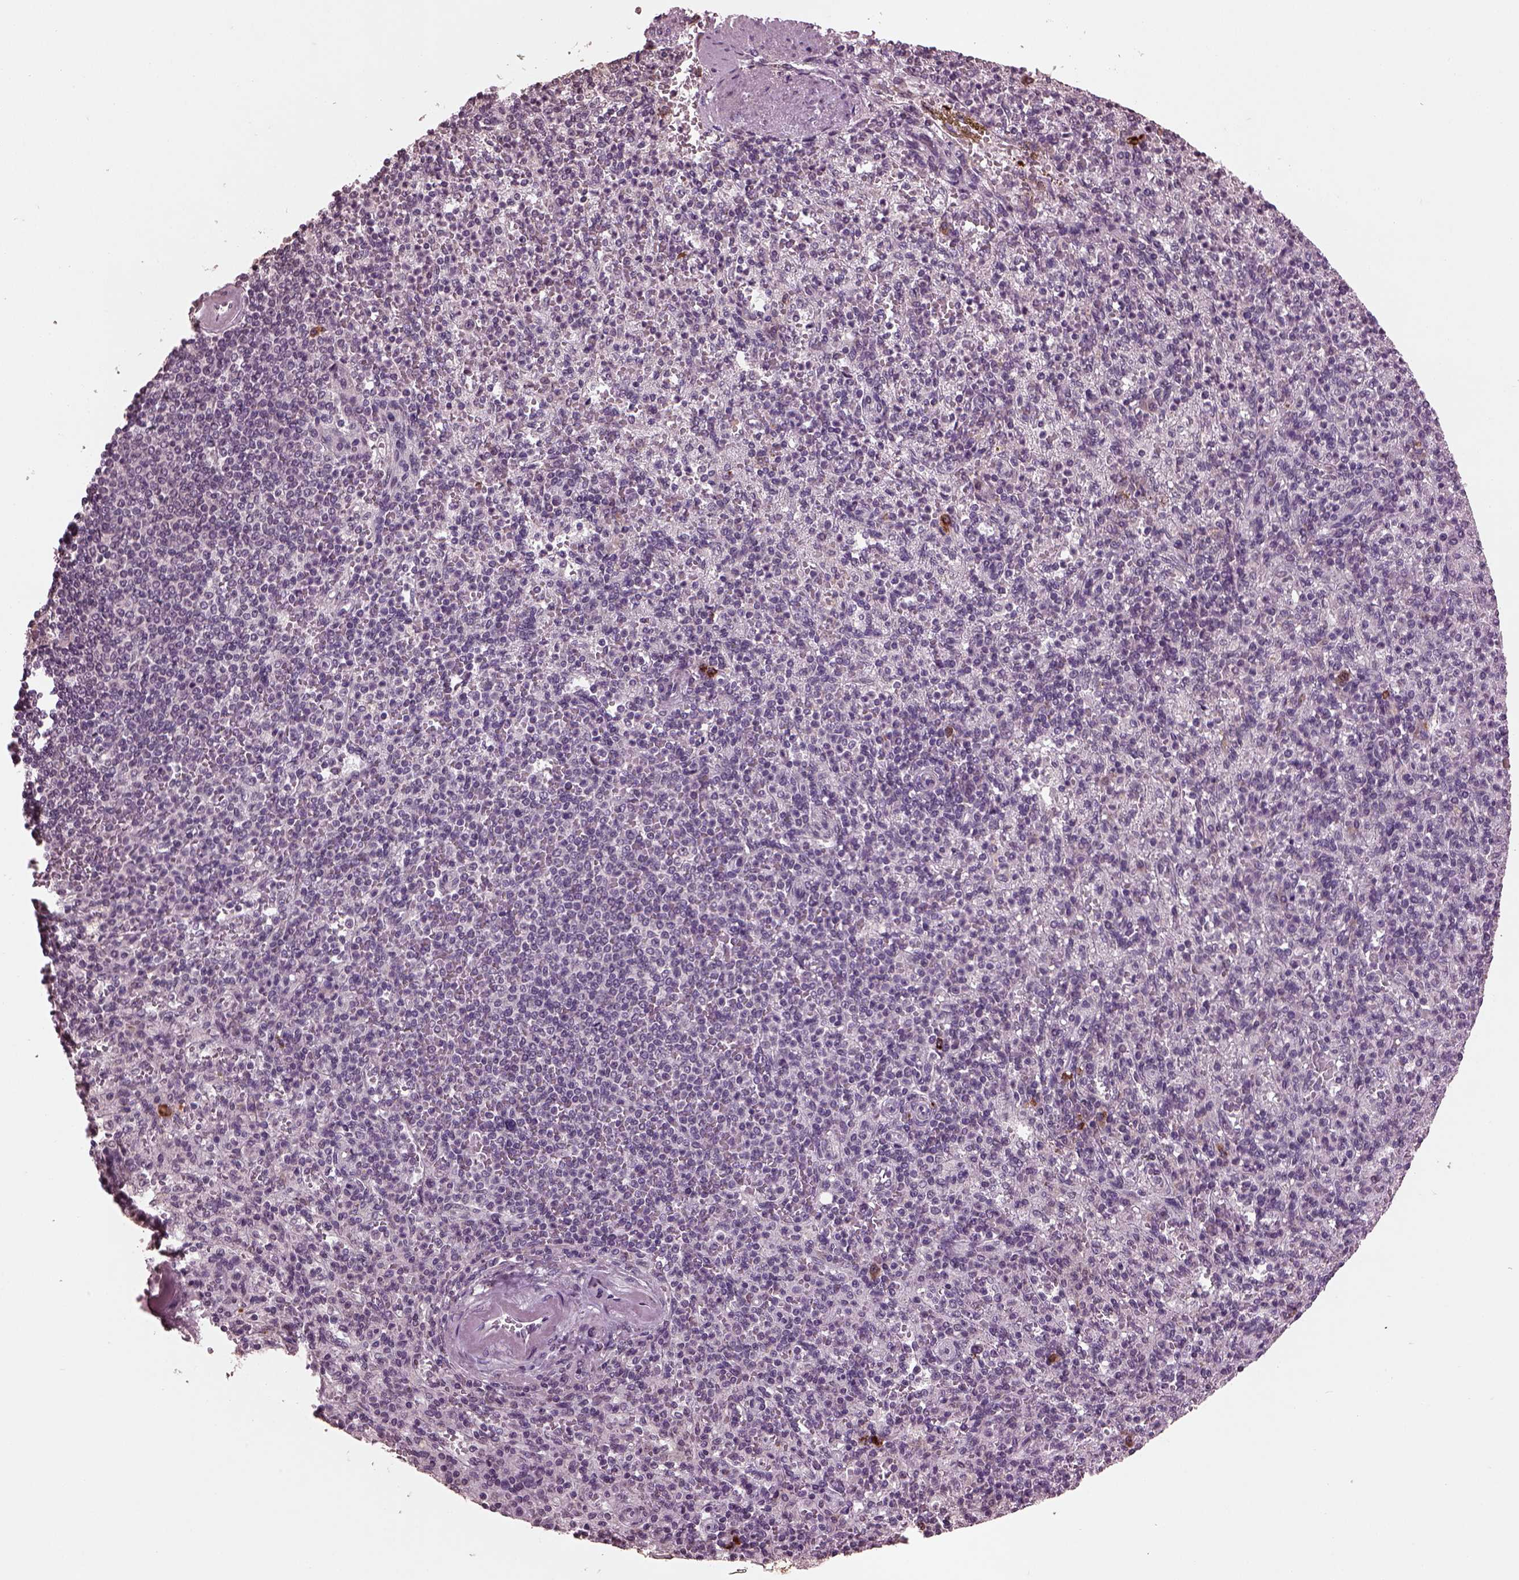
{"staining": {"intensity": "strong", "quantity": "<25%", "location": "cytoplasmic/membranous"}, "tissue": "spleen", "cell_type": "Cells in red pulp", "image_type": "normal", "snomed": [{"axis": "morphology", "description": "Normal tissue, NOS"}, {"axis": "topography", "description": "Spleen"}], "caption": "Immunohistochemical staining of benign human spleen shows <25% levels of strong cytoplasmic/membranous protein expression in approximately <25% of cells in red pulp. (brown staining indicates protein expression, while blue staining denotes nuclei).", "gene": "IL18RAP", "patient": {"sex": "female", "age": 74}}